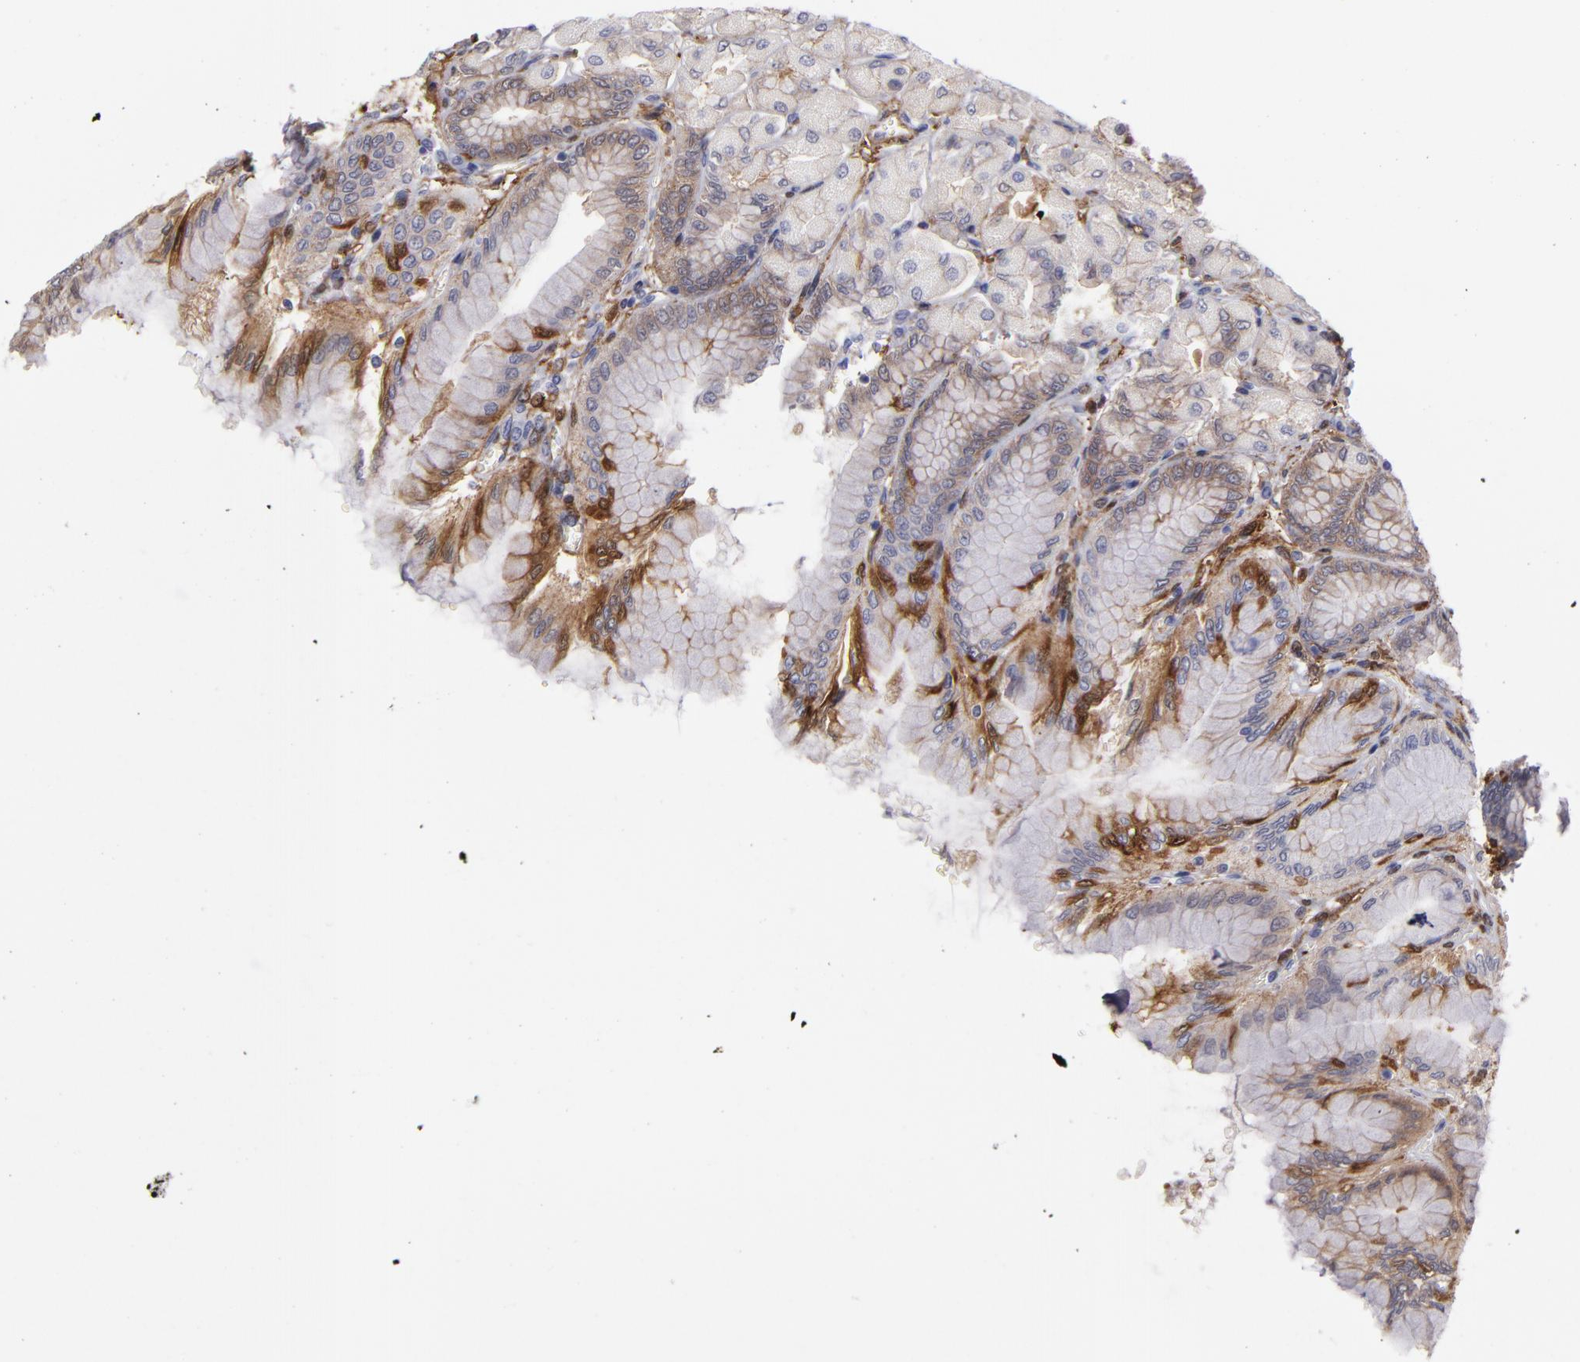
{"staining": {"intensity": "moderate", "quantity": "25%-75%", "location": "cytoplasmic/membranous"}, "tissue": "stomach", "cell_type": "Glandular cells", "image_type": "normal", "snomed": [{"axis": "morphology", "description": "Normal tissue, NOS"}, {"axis": "topography", "description": "Stomach, upper"}], "caption": "Immunohistochemical staining of unremarkable stomach reveals medium levels of moderate cytoplasmic/membranous staining in about 25%-75% of glandular cells. (DAB (3,3'-diaminobenzidine) IHC with brightfield microscopy, high magnification).", "gene": "VCL", "patient": {"sex": "female", "age": 56}}